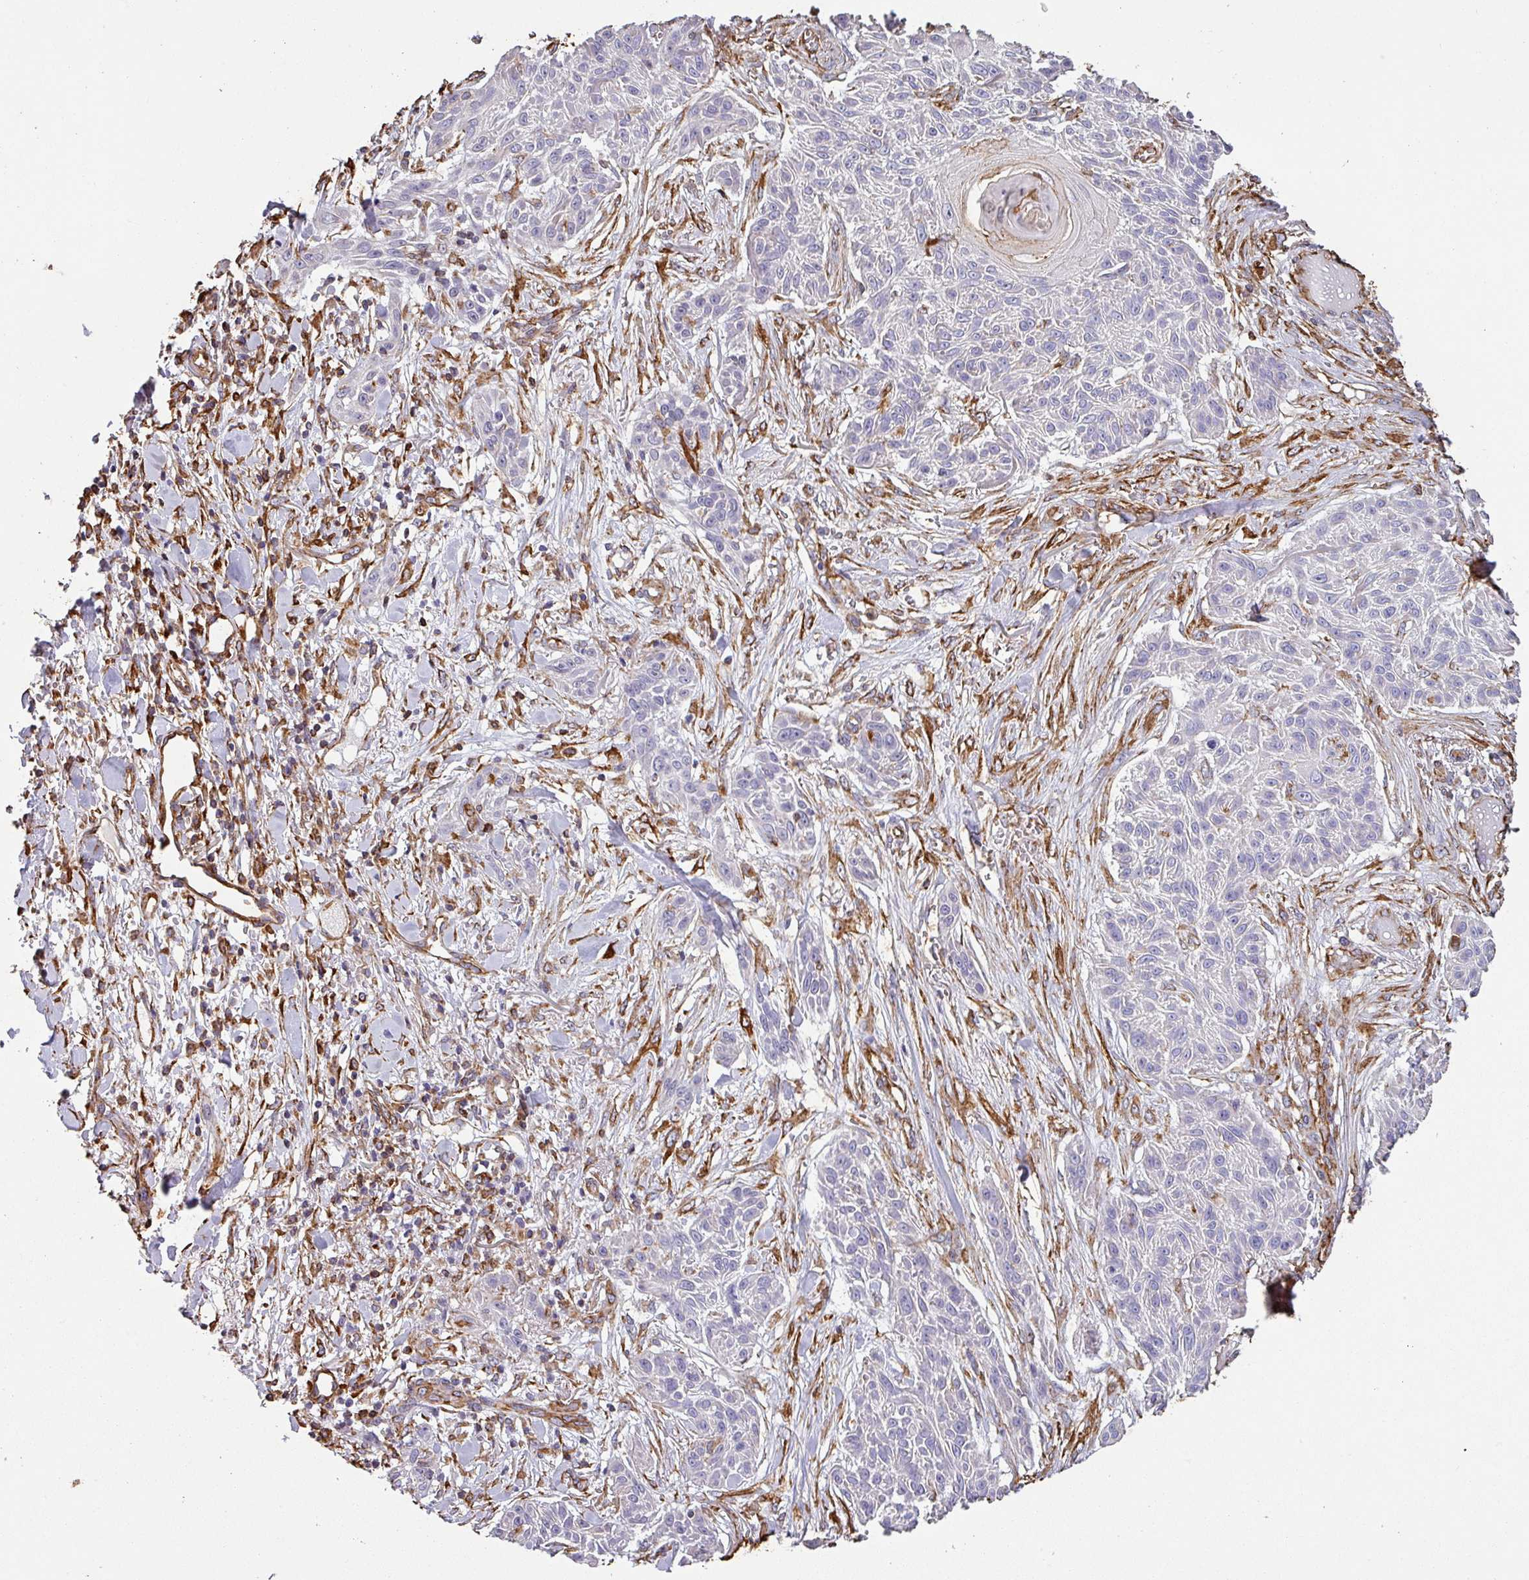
{"staining": {"intensity": "negative", "quantity": "none", "location": "none"}, "tissue": "skin cancer", "cell_type": "Tumor cells", "image_type": "cancer", "snomed": [{"axis": "morphology", "description": "Squamous cell carcinoma, NOS"}, {"axis": "topography", "description": "Skin"}], "caption": "Skin squamous cell carcinoma stained for a protein using immunohistochemistry (IHC) shows no staining tumor cells.", "gene": "ZNF280C", "patient": {"sex": "male", "age": 86}}